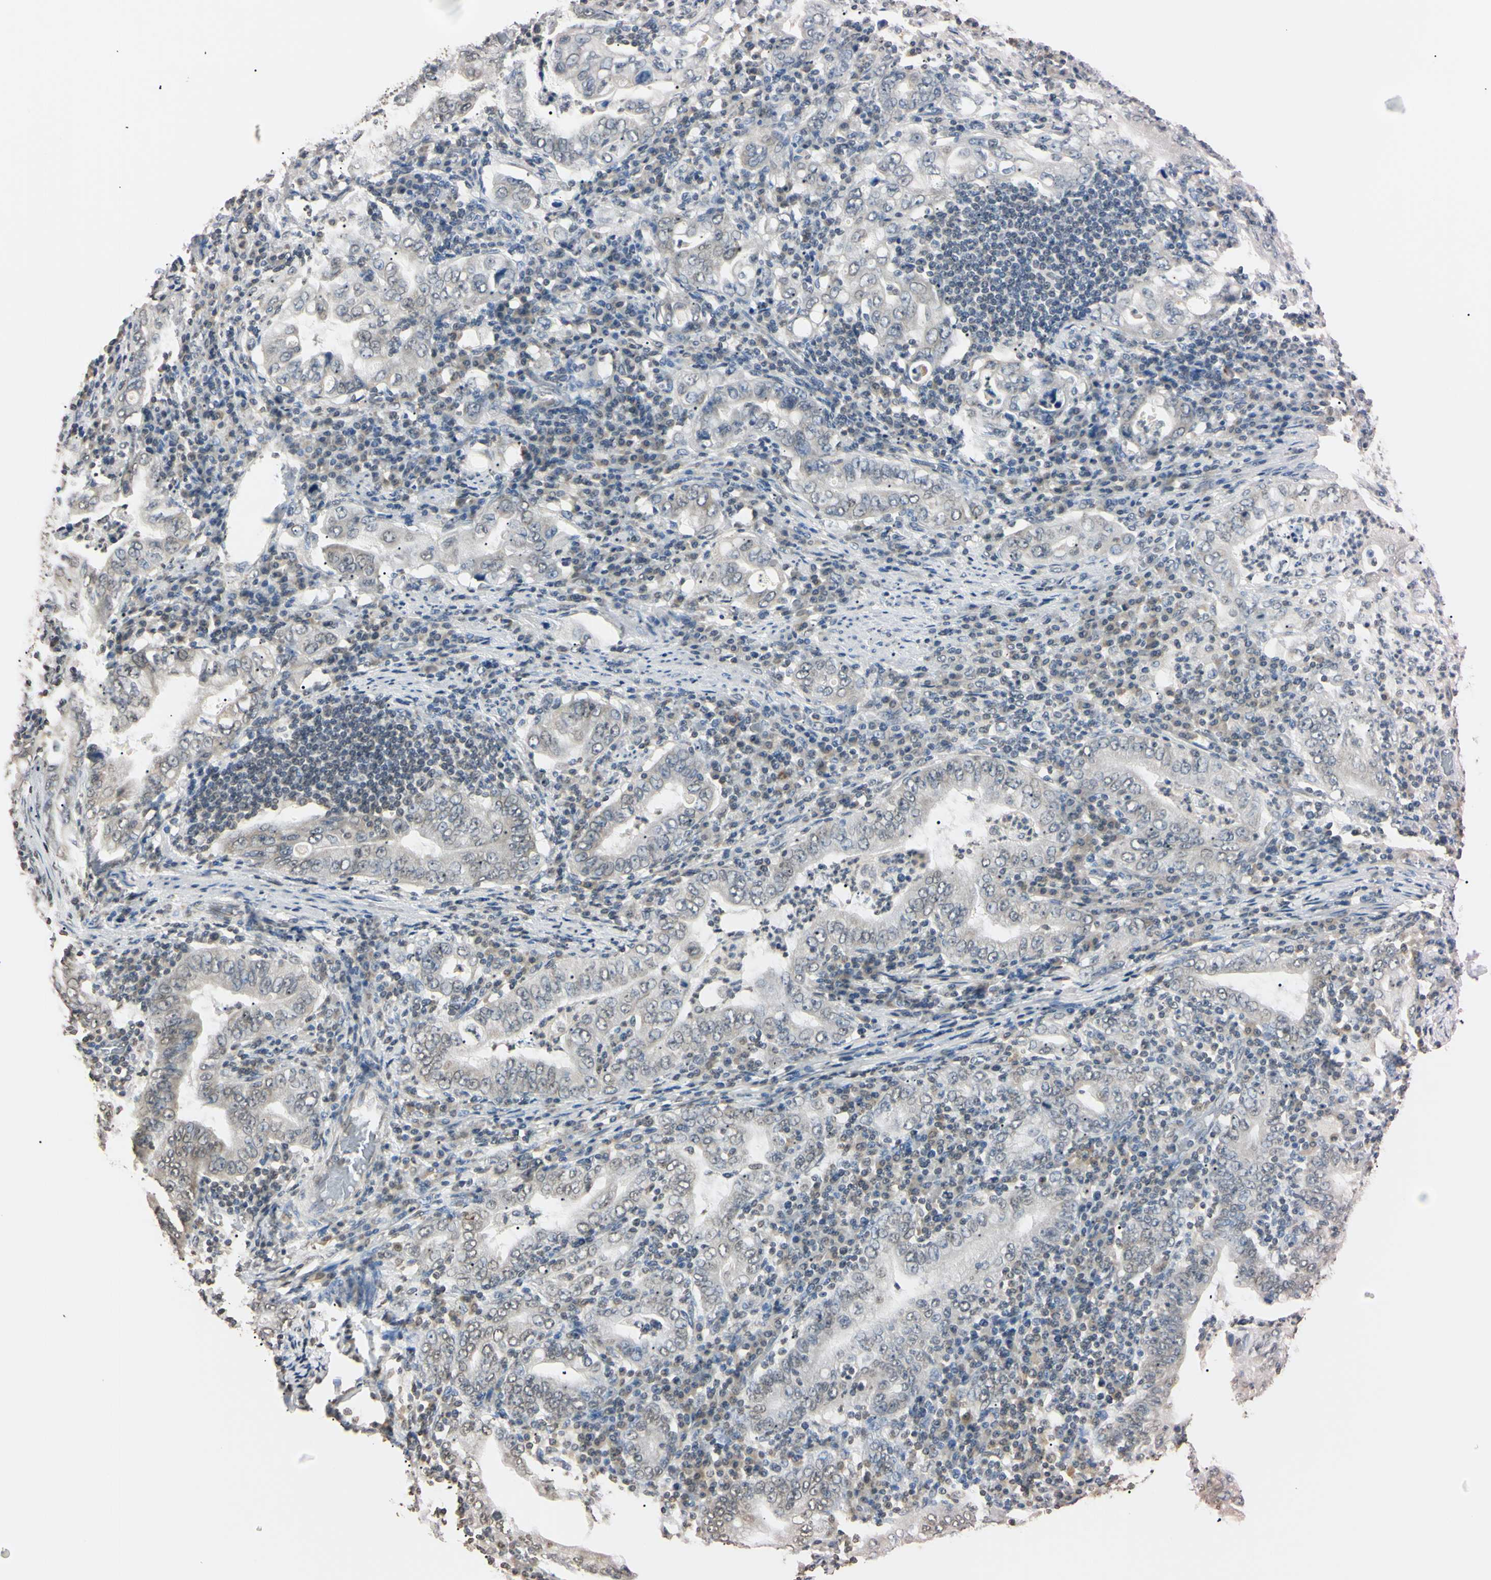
{"staining": {"intensity": "weak", "quantity": "<25%", "location": "nuclear"}, "tissue": "stomach cancer", "cell_type": "Tumor cells", "image_type": "cancer", "snomed": [{"axis": "morphology", "description": "Normal tissue, NOS"}, {"axis": "morphology", "description": "Adenocarcinoma, NOS"}, {"axis": "topography", "description": "Esophagus"}, {"axis": "topography", "description": "Stomach, upper"}, {"axis": "topography", "description": "Peripheral nerve tissue"}], "caption": "Stomach adenocarcinoma stained for a protein using IHC shows no staining tumor cells.", "gene": "CDC45", "patient": {"sex": "male", "age": 62}}